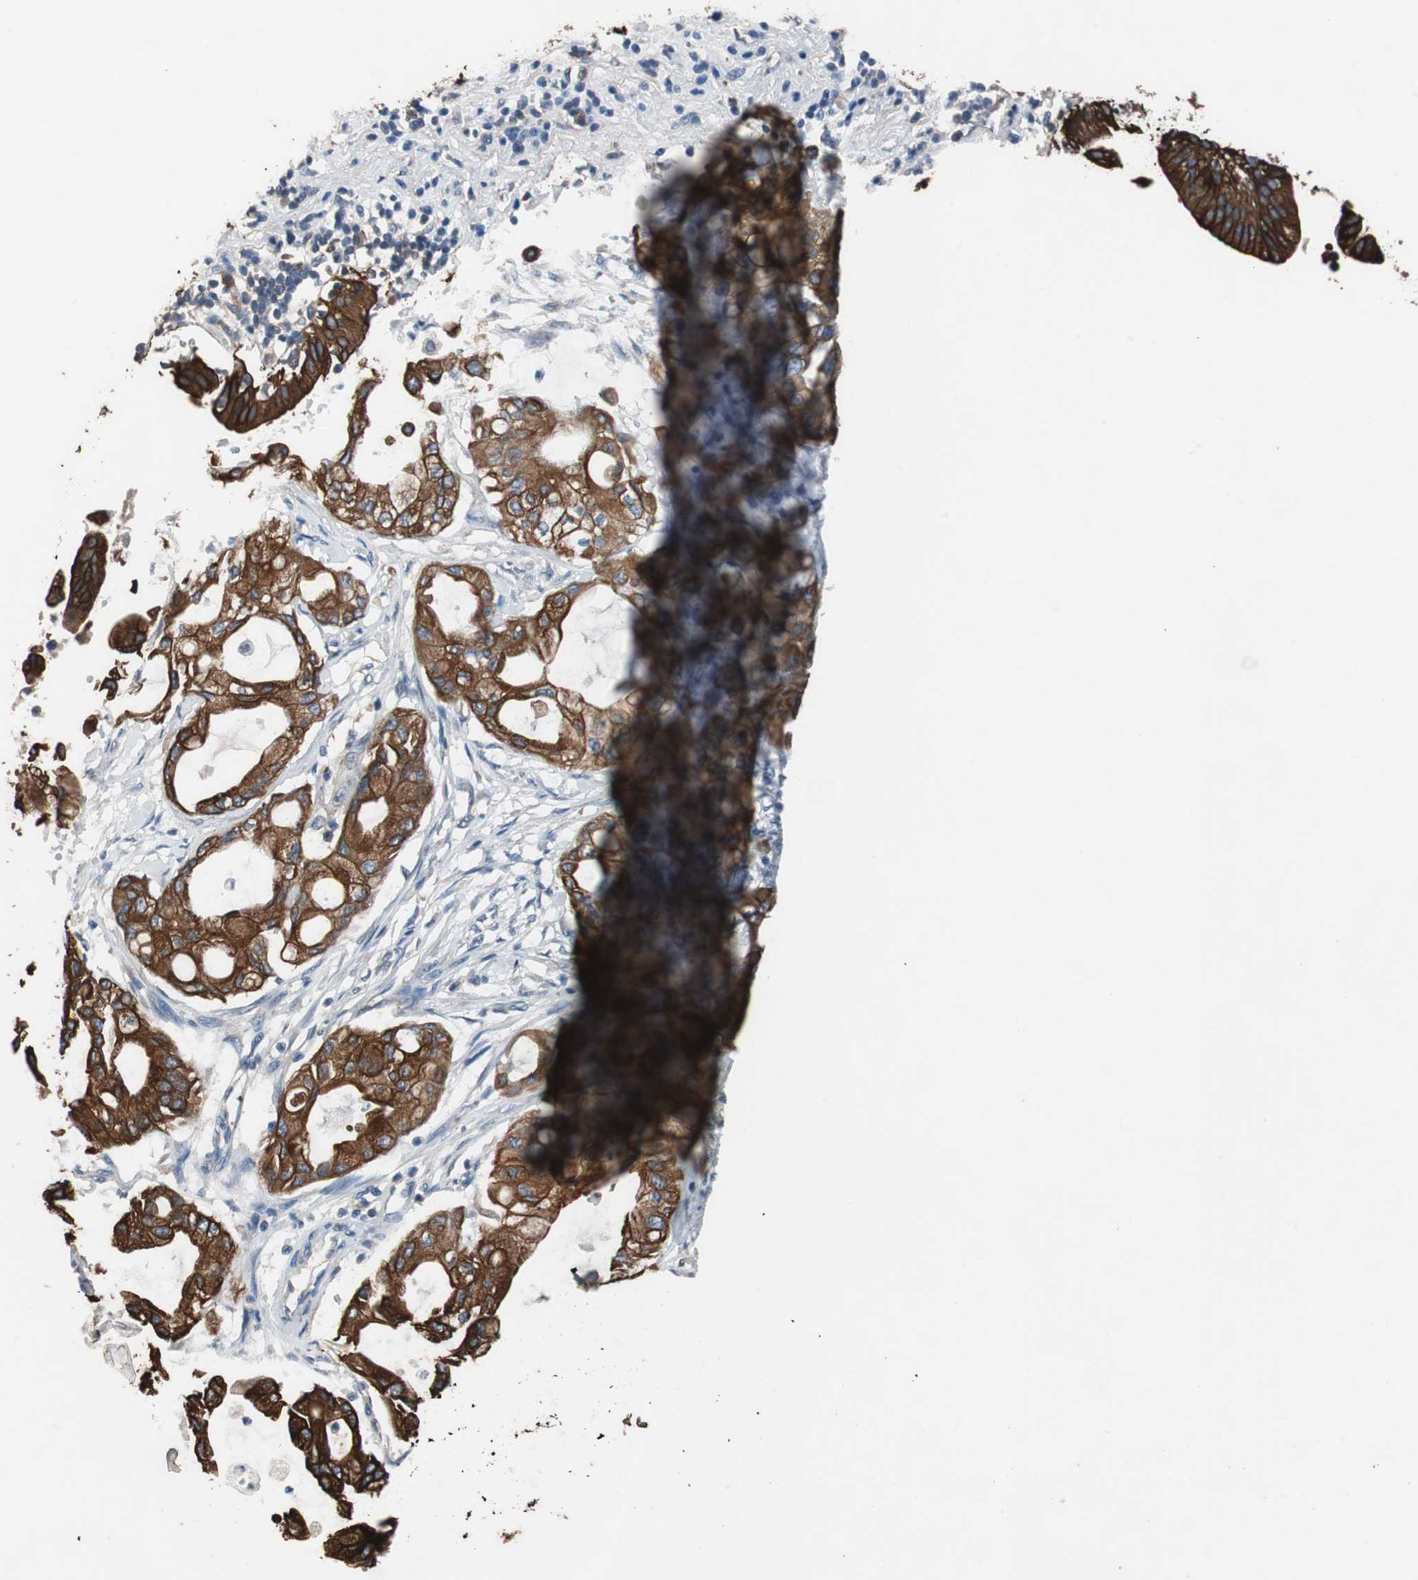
{"staining": {"intensity": "strong", "quantity": ">75%", "location": "cytoplasmic/membranous"}, "tissue": "pancreatic cancer", "cell_type": "Tumor cells", "image_type": "cancer", "snomed": [{"axis": "morphology", "description": "Adenocarcinoma, NOS"}, {"axis": "morphology", "description": "Adenocarcinoma, metastatic, NOS"}, {"axis": "topography", "description": "Lymph node"}, {"axis": "topography", "description": "Pancreas"}, {"axis": "topography", "description": "Duodenum"}], "caption": "Pancreatic cancer (metastatic adenocarcinoma) stained with DAB immunohistochemistry (IHC) displays high levels of strong cytoplasmic/membranous expression in approximately >75% of tumor cells.", "gene": "USP10", "patient": {"sex": "female", "age": 64}}